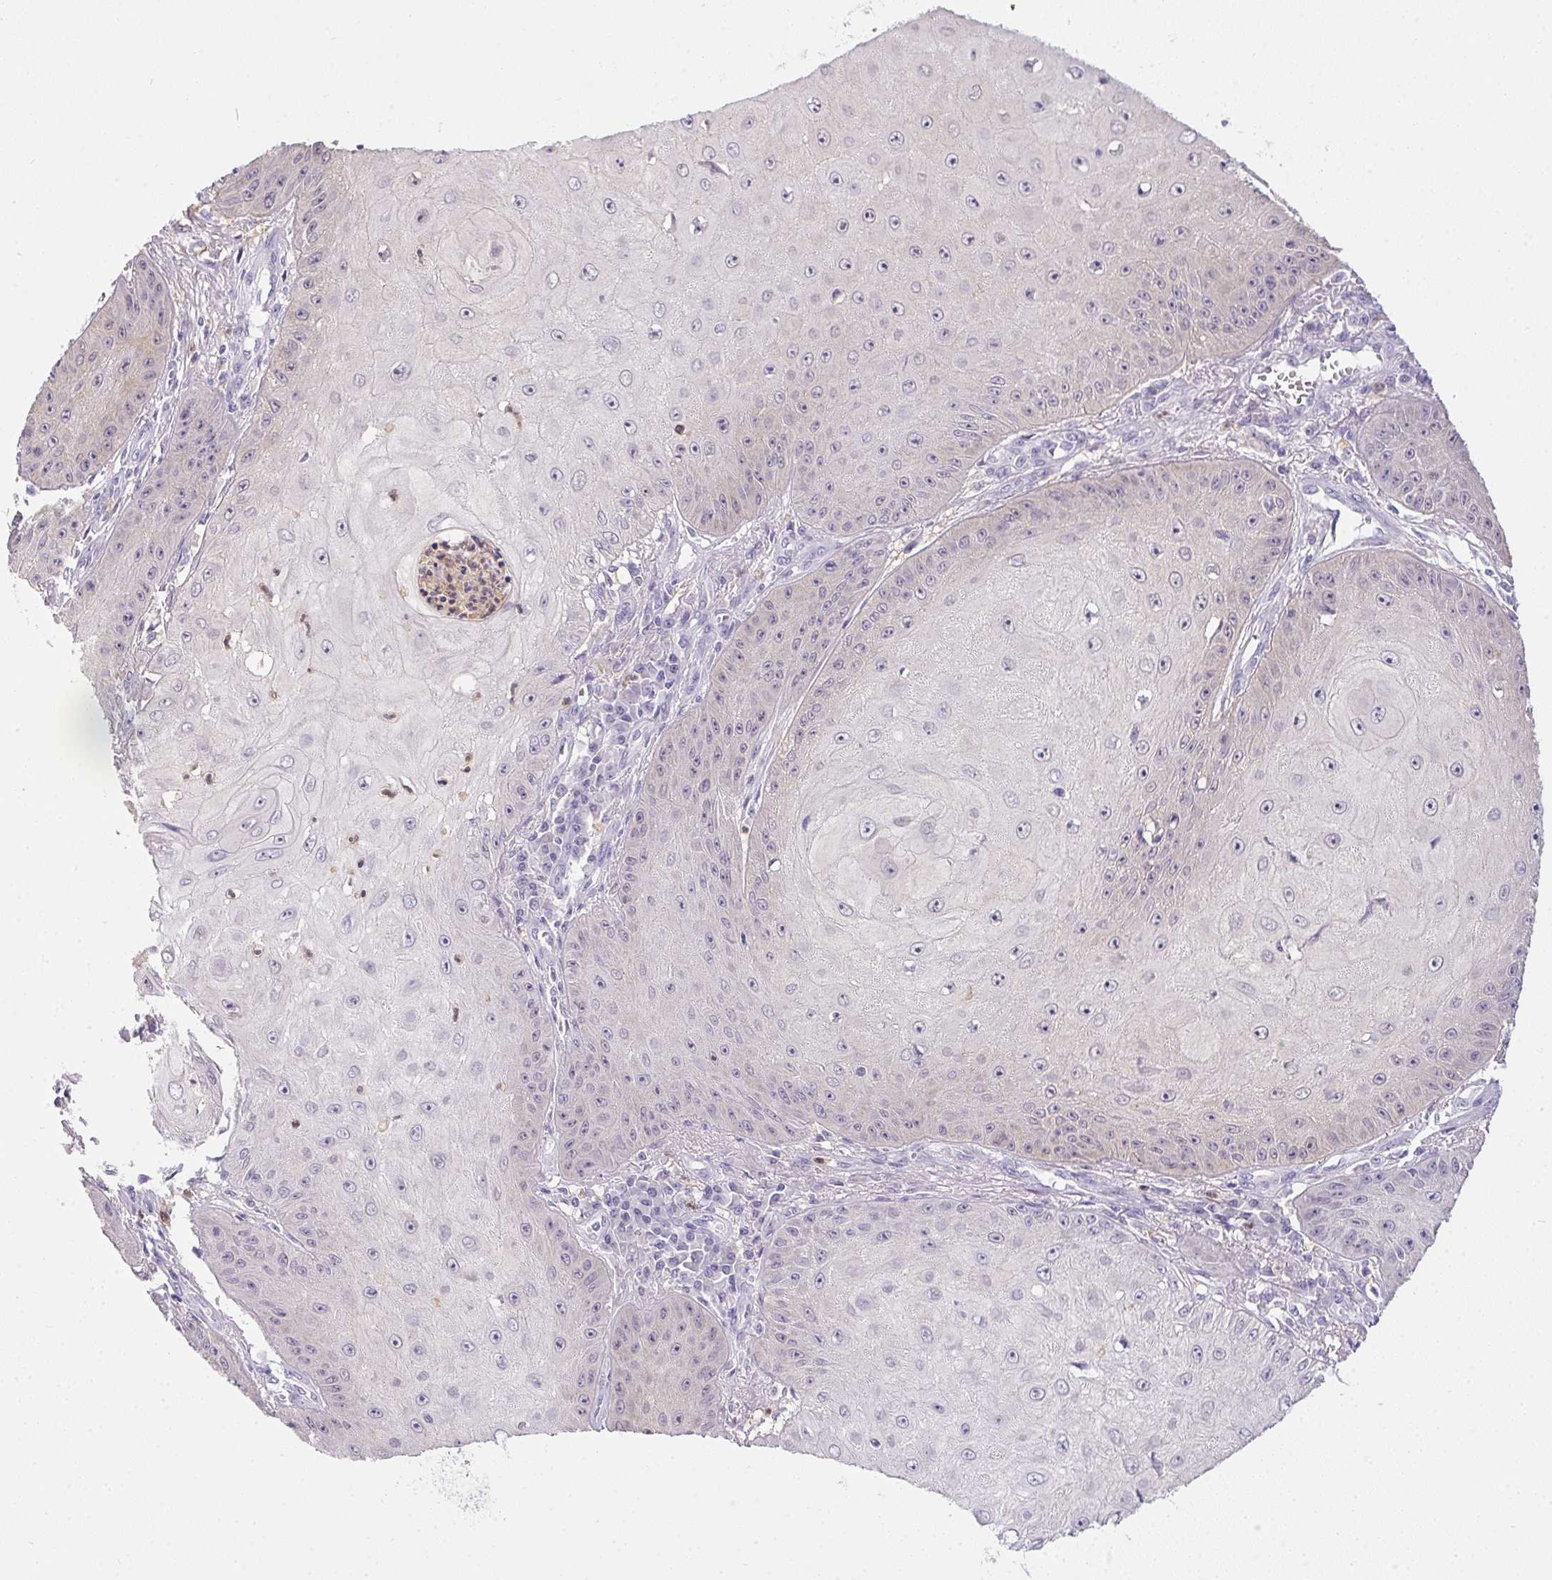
{"staining": {"intensity": "negative", "quantity": "none", "location": "none"}, "tissue": "skin cancer", "cell_type": "Tumor cells", "image_type": "cancer", "snomed": [{"axis": "morphology", "description": "Squamous cell carcinoma, NOS"}, {"axis": "topography", "description": "Skin"}], "caption": "IHC image of neoplastic tissue: skin squamous cell carcinoma stained with DAB exhibits no significant protein positivity in tumor cells.", "gene": "DNAJC5G", "patient": {"sex": "male", "age": 70}}